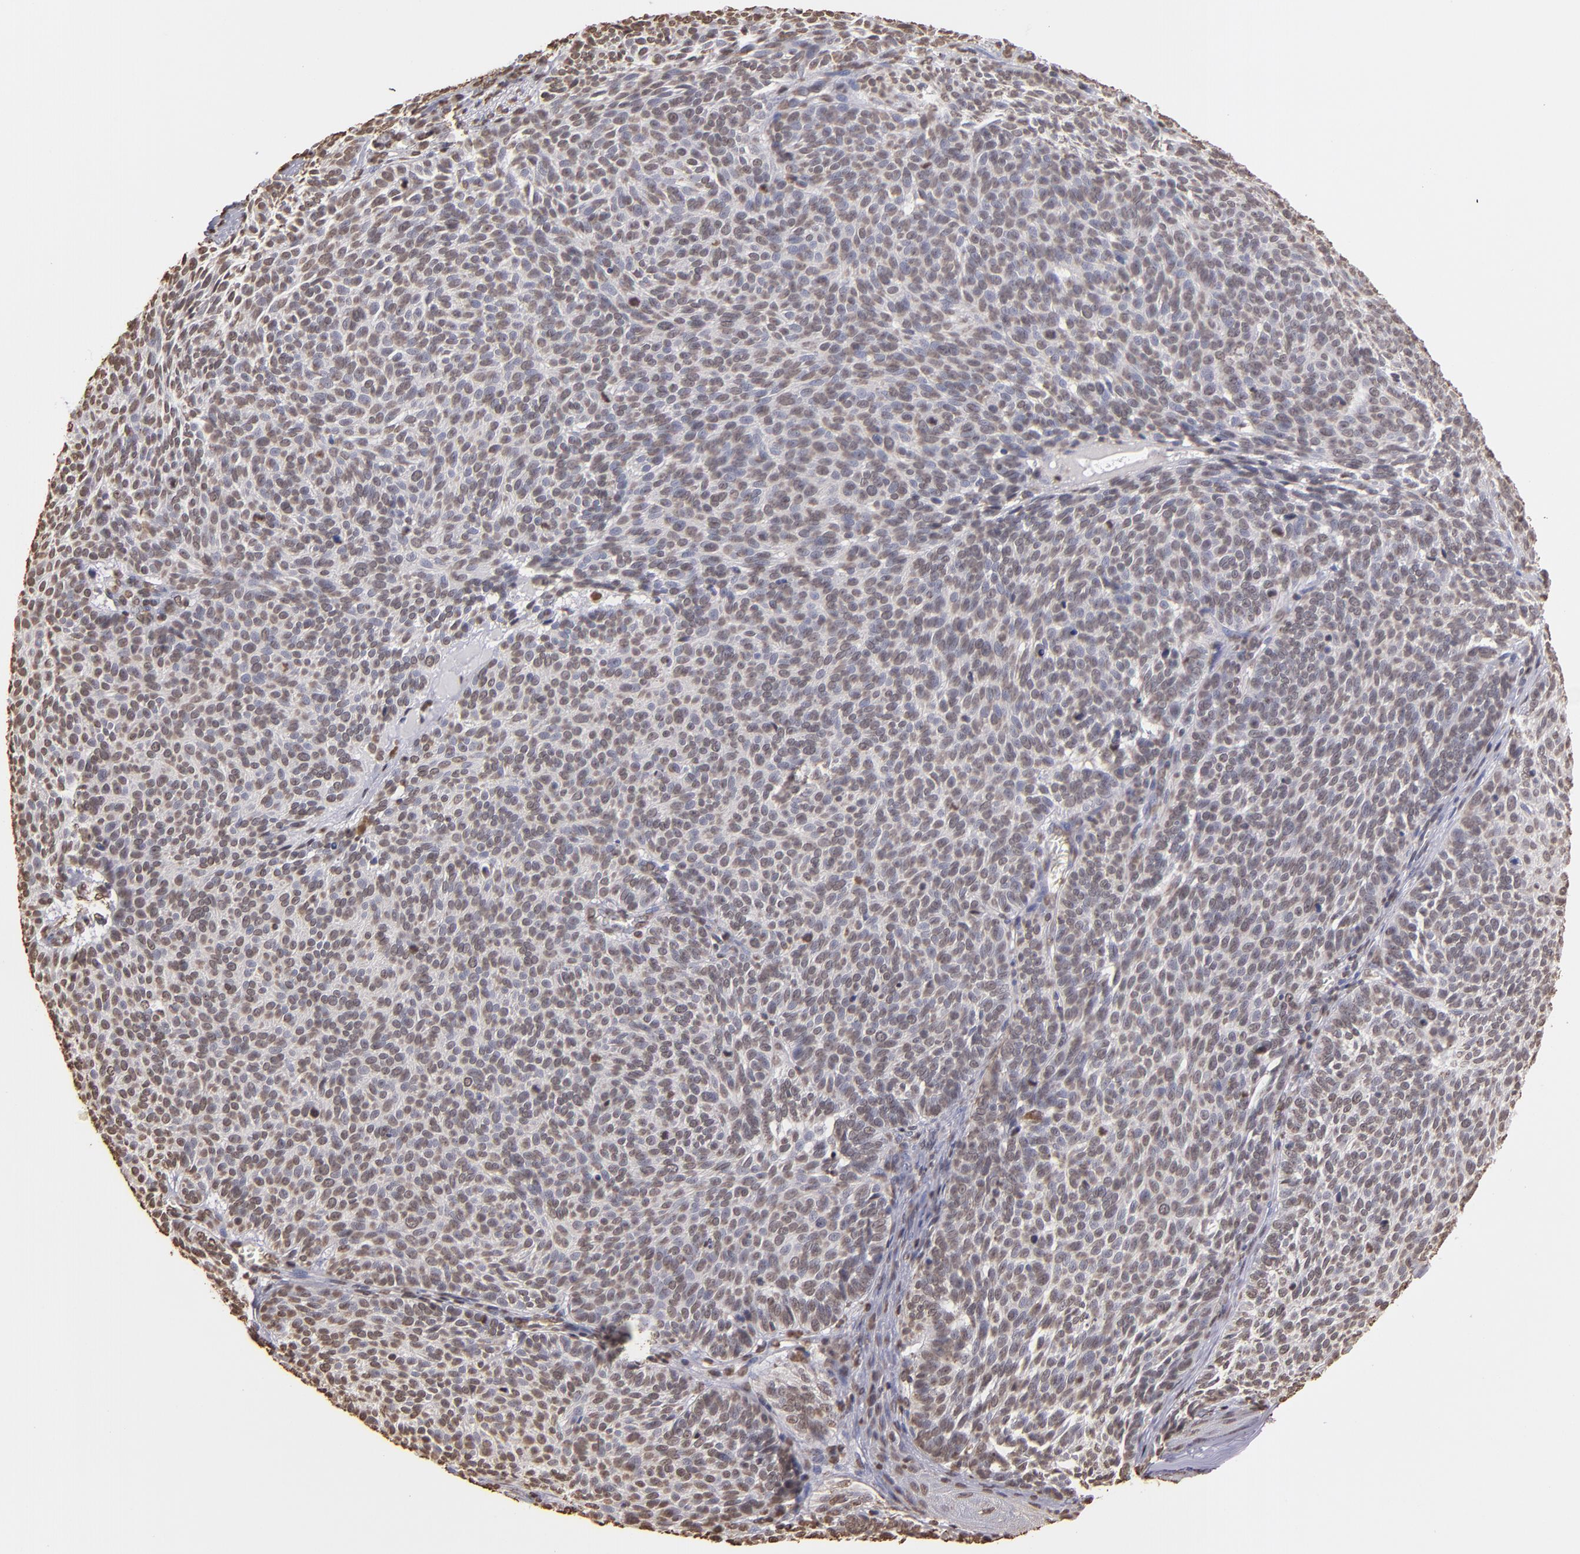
{"staining": {"intensity": "weak", "quantity": "<25%", "location": "nuclear"}, "tissue": "skin cancer", "cell_type": "Tumor cells", "image_type": "cancer", "snomed": [{"axis": "morphology", "description": "Basal cell carcinoma"}, {"axis": "topography", "description": "Skin"}], "caption": "The micrograph displays no staining of tumor cells in skin cancer. The staining is performed using DAB brown chromogen with nuclei counter-stained in using hematoxylin.", "gene": "LBX1", "patient": {"sex": "male", "age": 63}}